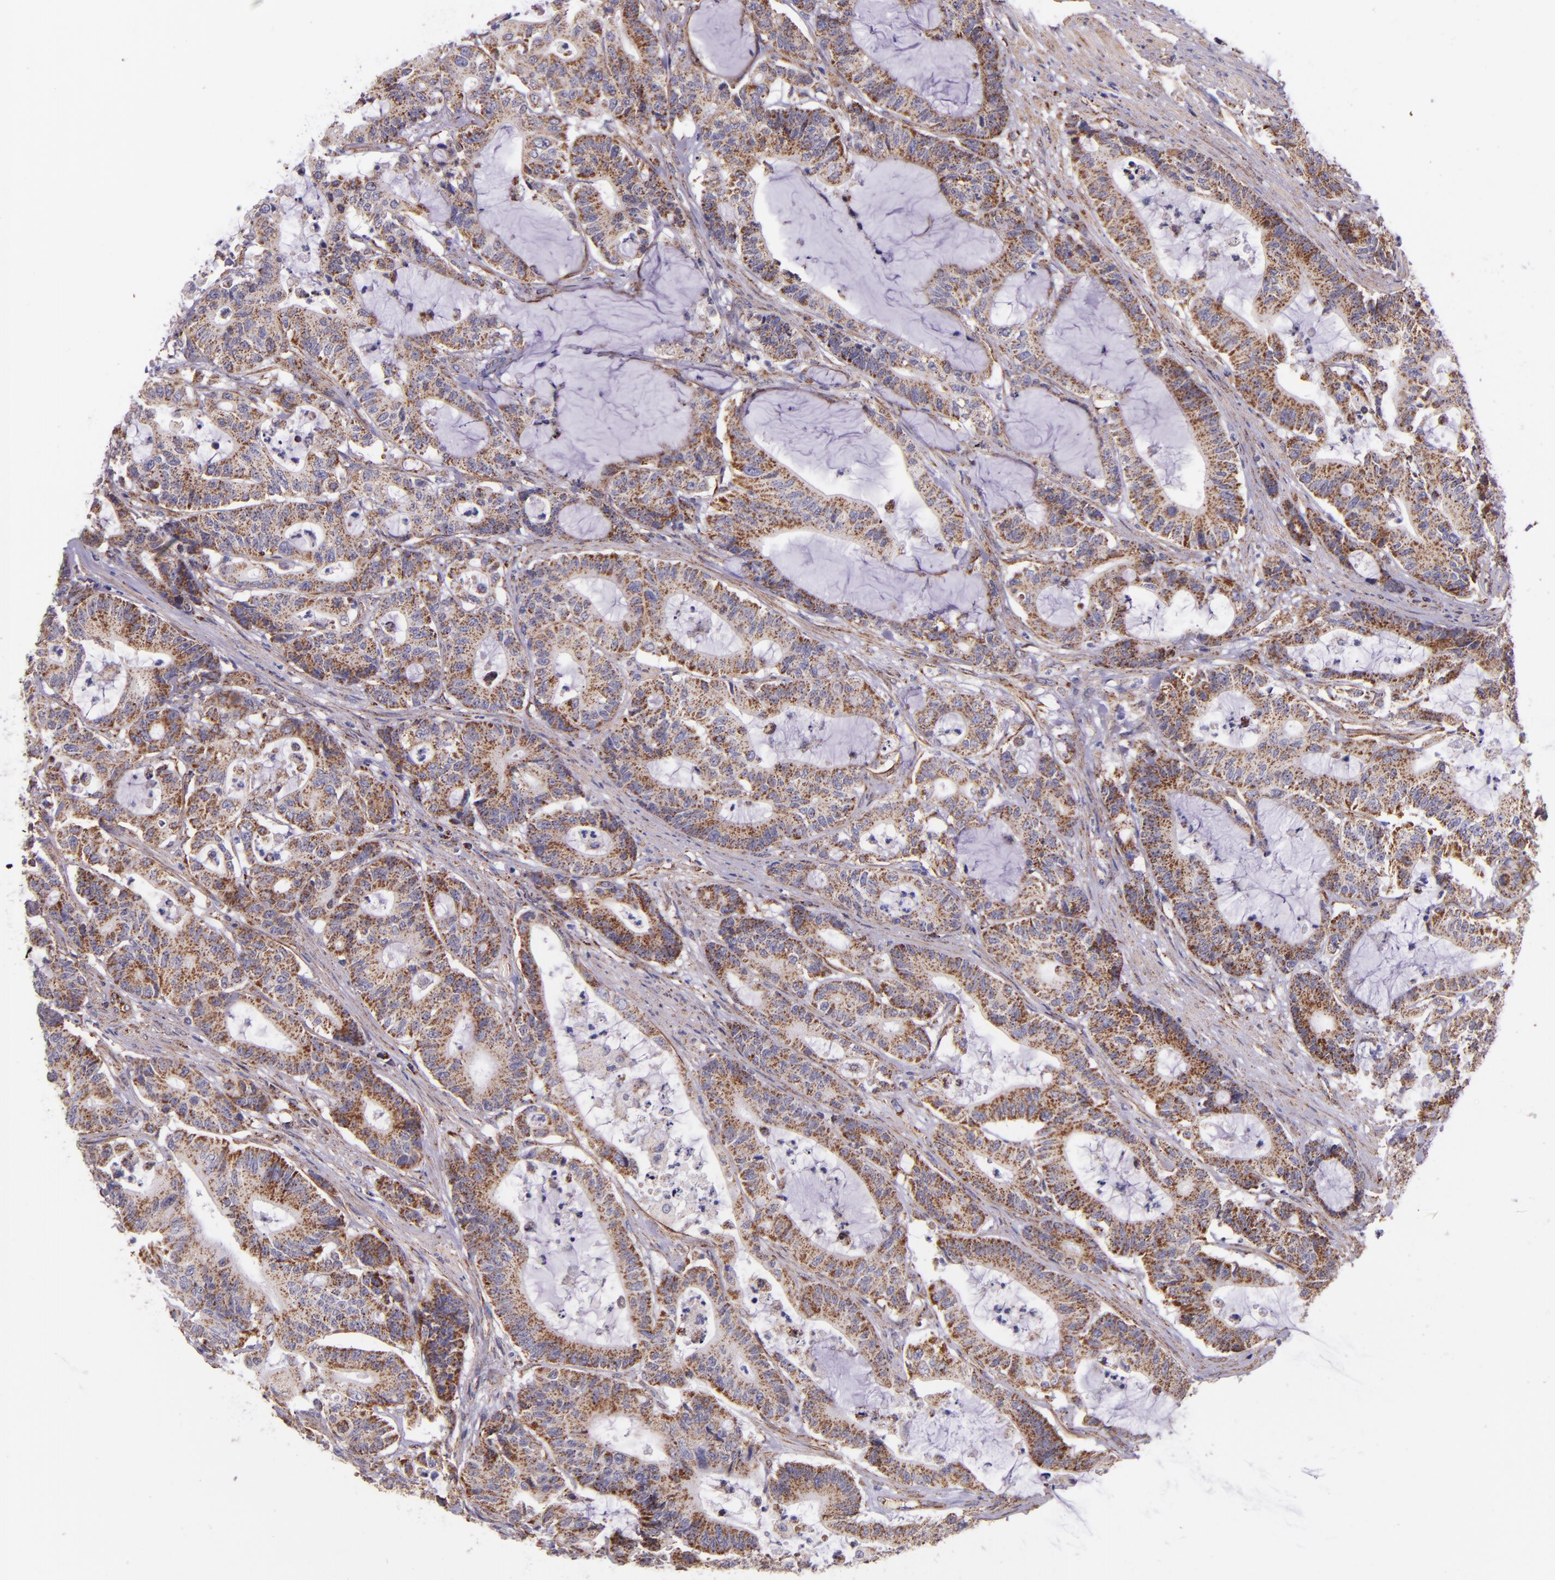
{"staining": {"intensity": "moderate", "quantity": ">75%", "location": "cytoplasmic/membranous"}, "tissue": "colorectal cancer", "cell_type": "Tumor cells", "image_type": "cancer", "snomed": [{"axis": "morphology", "description": "Adenocarcinoma, NOS"}, {"axis": "topography", "description": "Colon"}], "caption": "Moderate cytoplasmic/membranous expression is appreciated in about >75% of tumor cells in colorectal cancer. (DAB (3,3'-diaminobenzidine) IHC with brightfield microscopy, high magnification).", "gene": "IDH3G", "patient": {"sex": "female", "age": 84}}